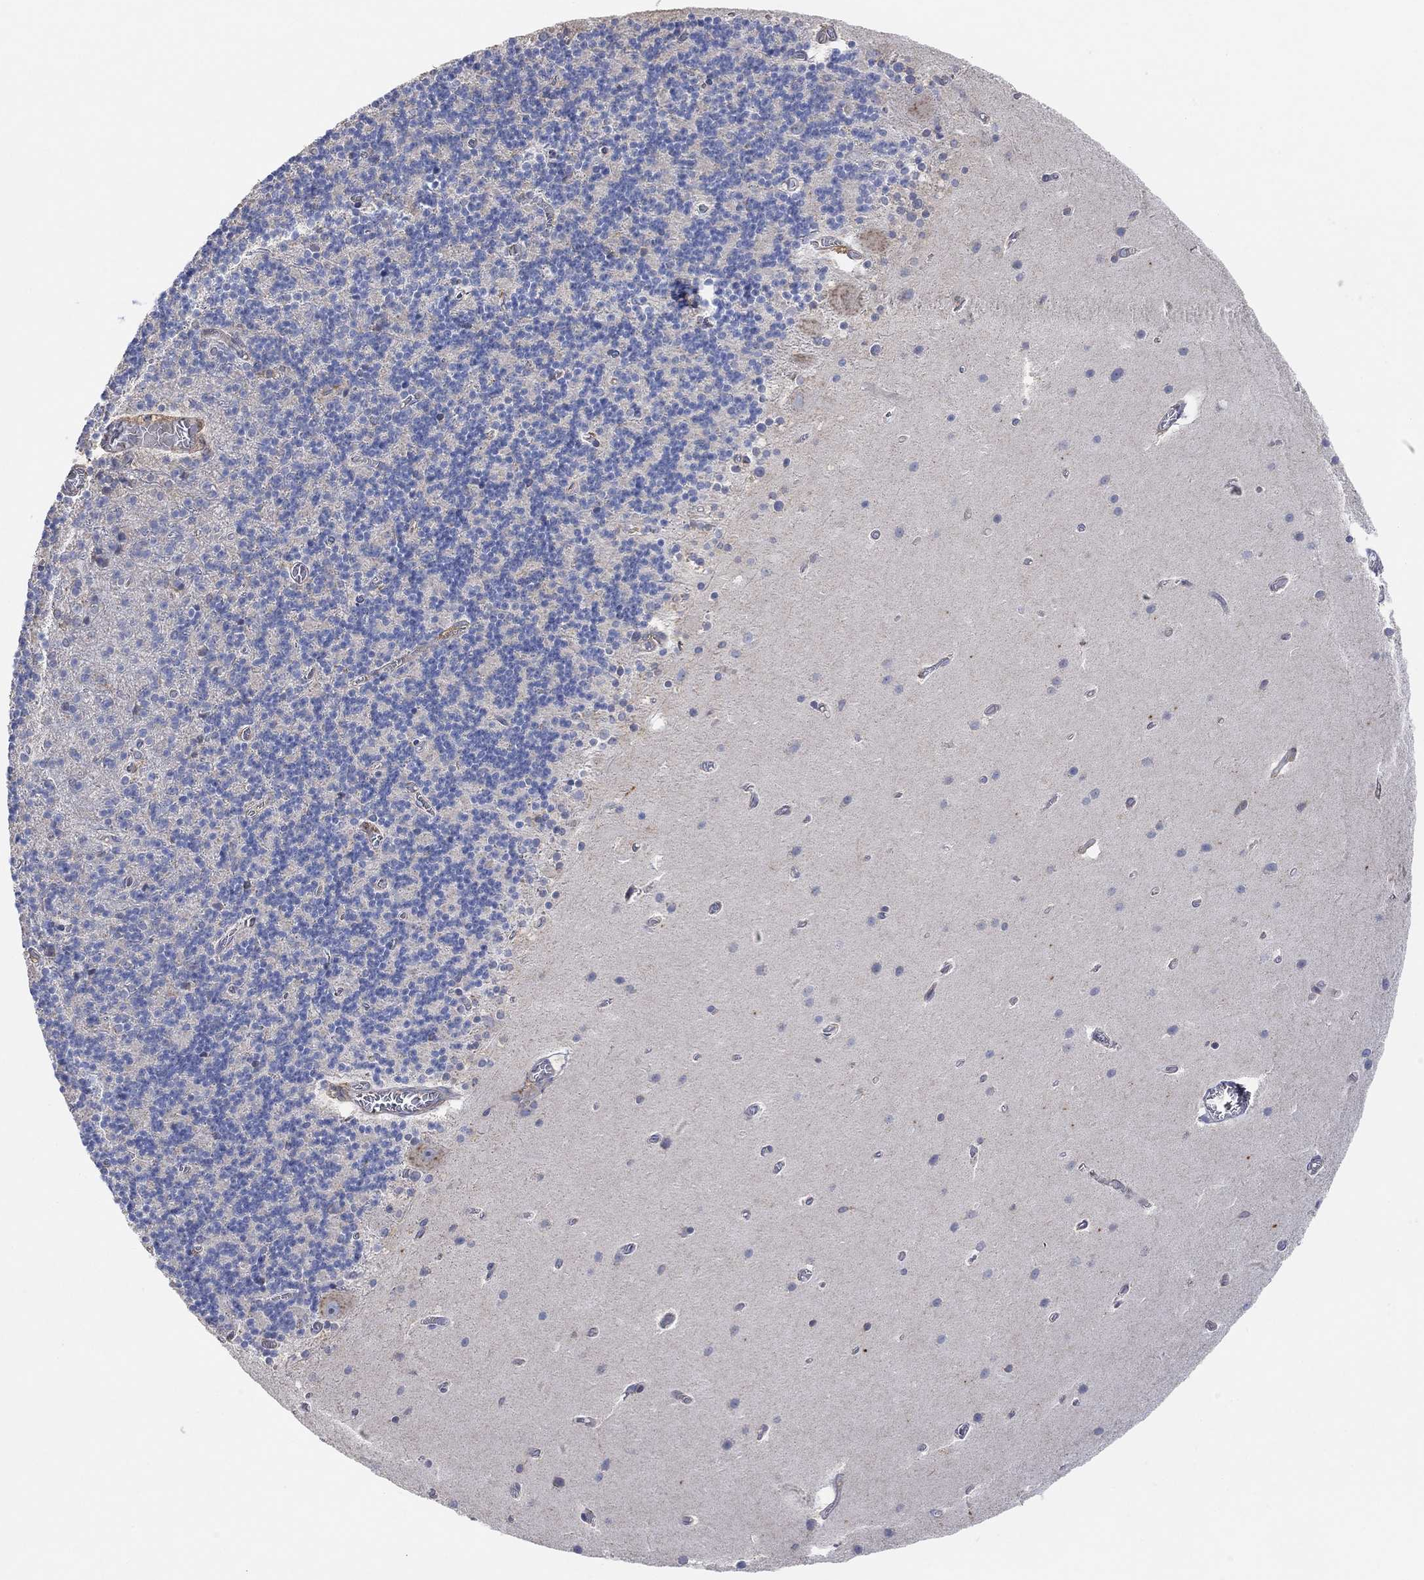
{"staining": {"intensity": "negative", "quantity": "none", "location": "none"}, "tissue": "cerebellum", "cell_type": "Cells in granular layer", "image_type": "normal", "snomed": [{"axis": "morphology", "description": "Normal tissue, NOS"}, {"axis": "topography", "description": "Cerebellum"}], "caption": "Immunohistochemistry micrograph of normal cerebellum: human cerebellum stained with DAB displays no significant protein positivity in cells in granular layer.", "gene": "BLOC1S3", "patient": {"sex": "male", "age": 70}}